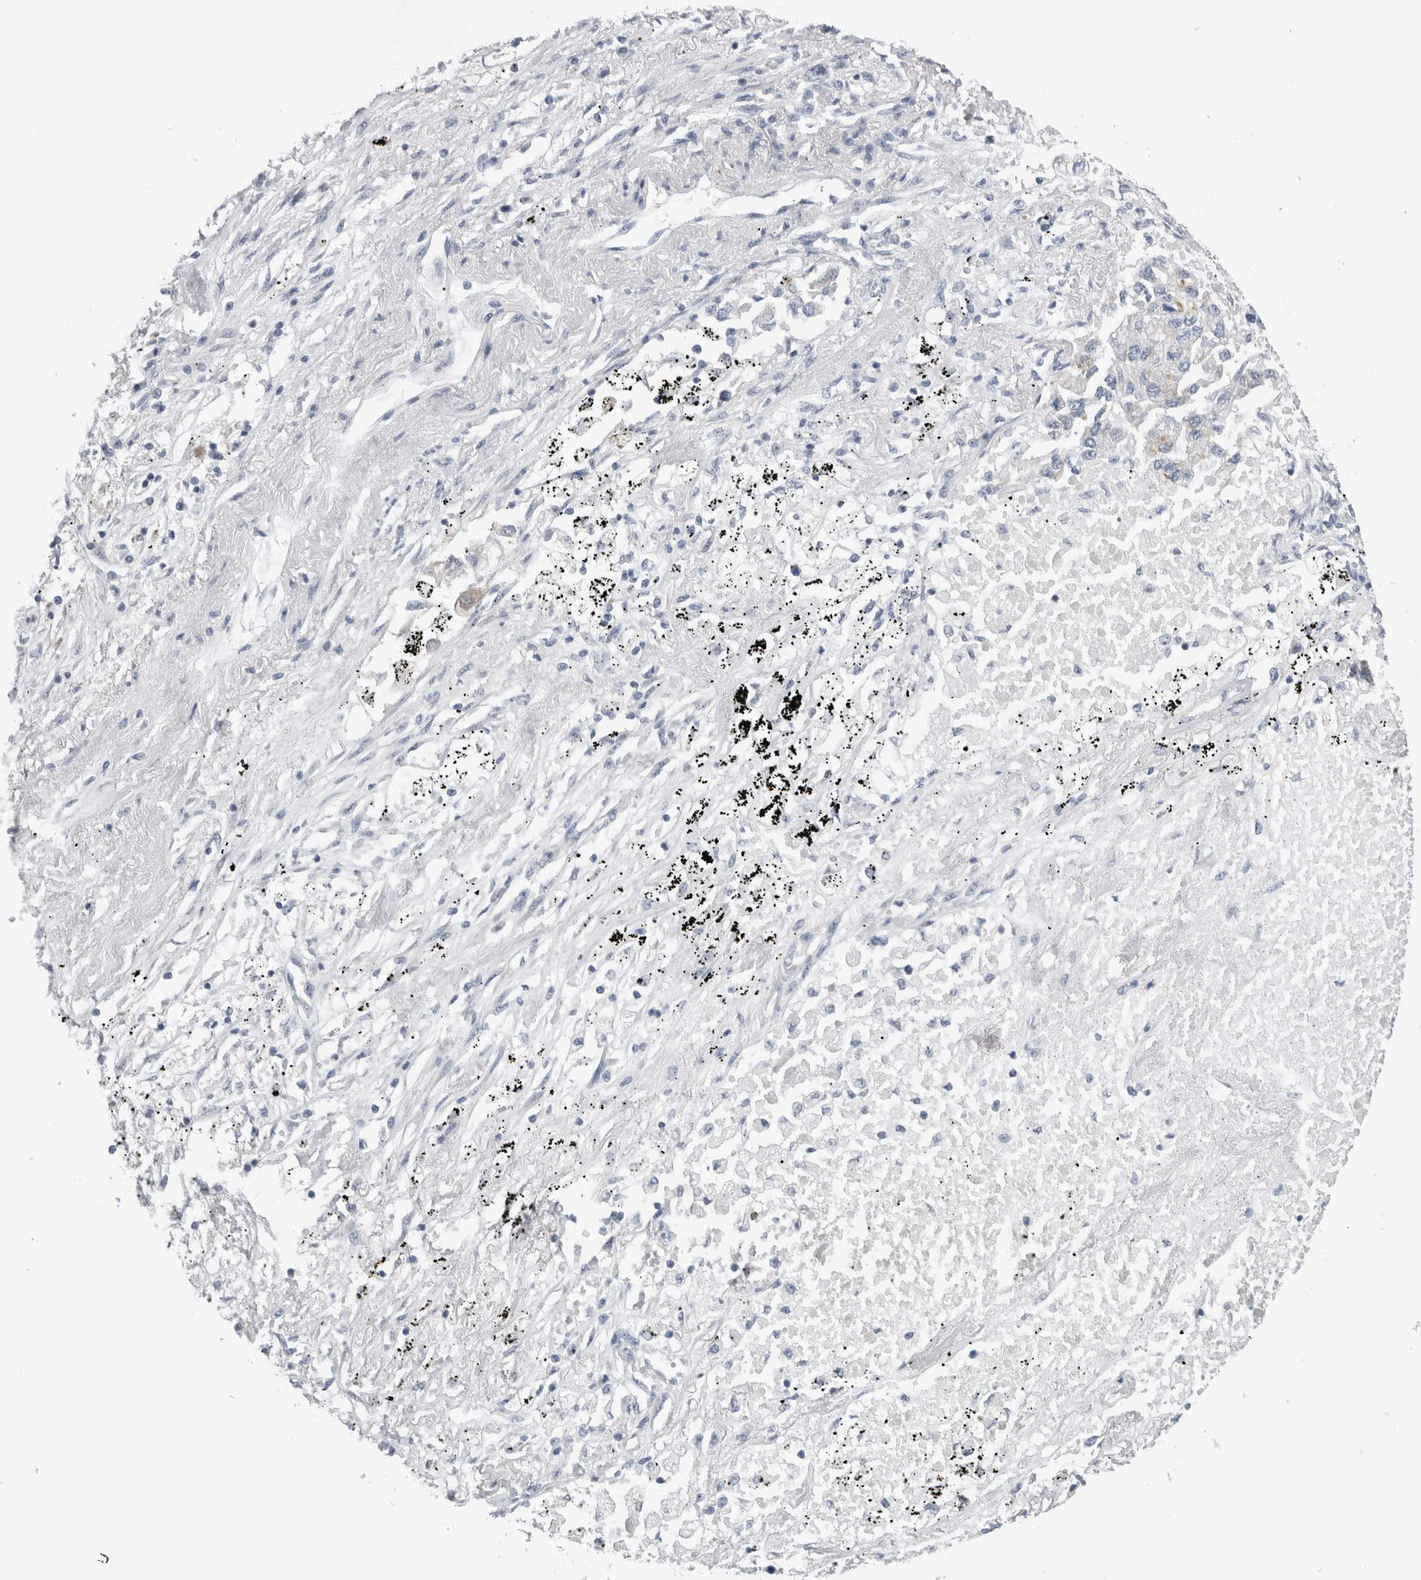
{"staining": {"intensity": "negative", "quantity": "none", "location": "none"}, "tissue": "lung cancer", "cell_type": "Tumor cells", "image_type": "cancer", "snomed": [{"axis": "morphology", "description": "Inflammation, NOS"}, {"axis": "morphology", "description": "Adenocarcinoma, NOS"}, {"axis": "topography", "description": "Lung"}], "caption": "Immunohistochemical staining of adenocarcinoma (lung) shows no significant staining in tumor cells.", "gene": "SLC20A2", "patient": {"sex": "male", "age": 63}}